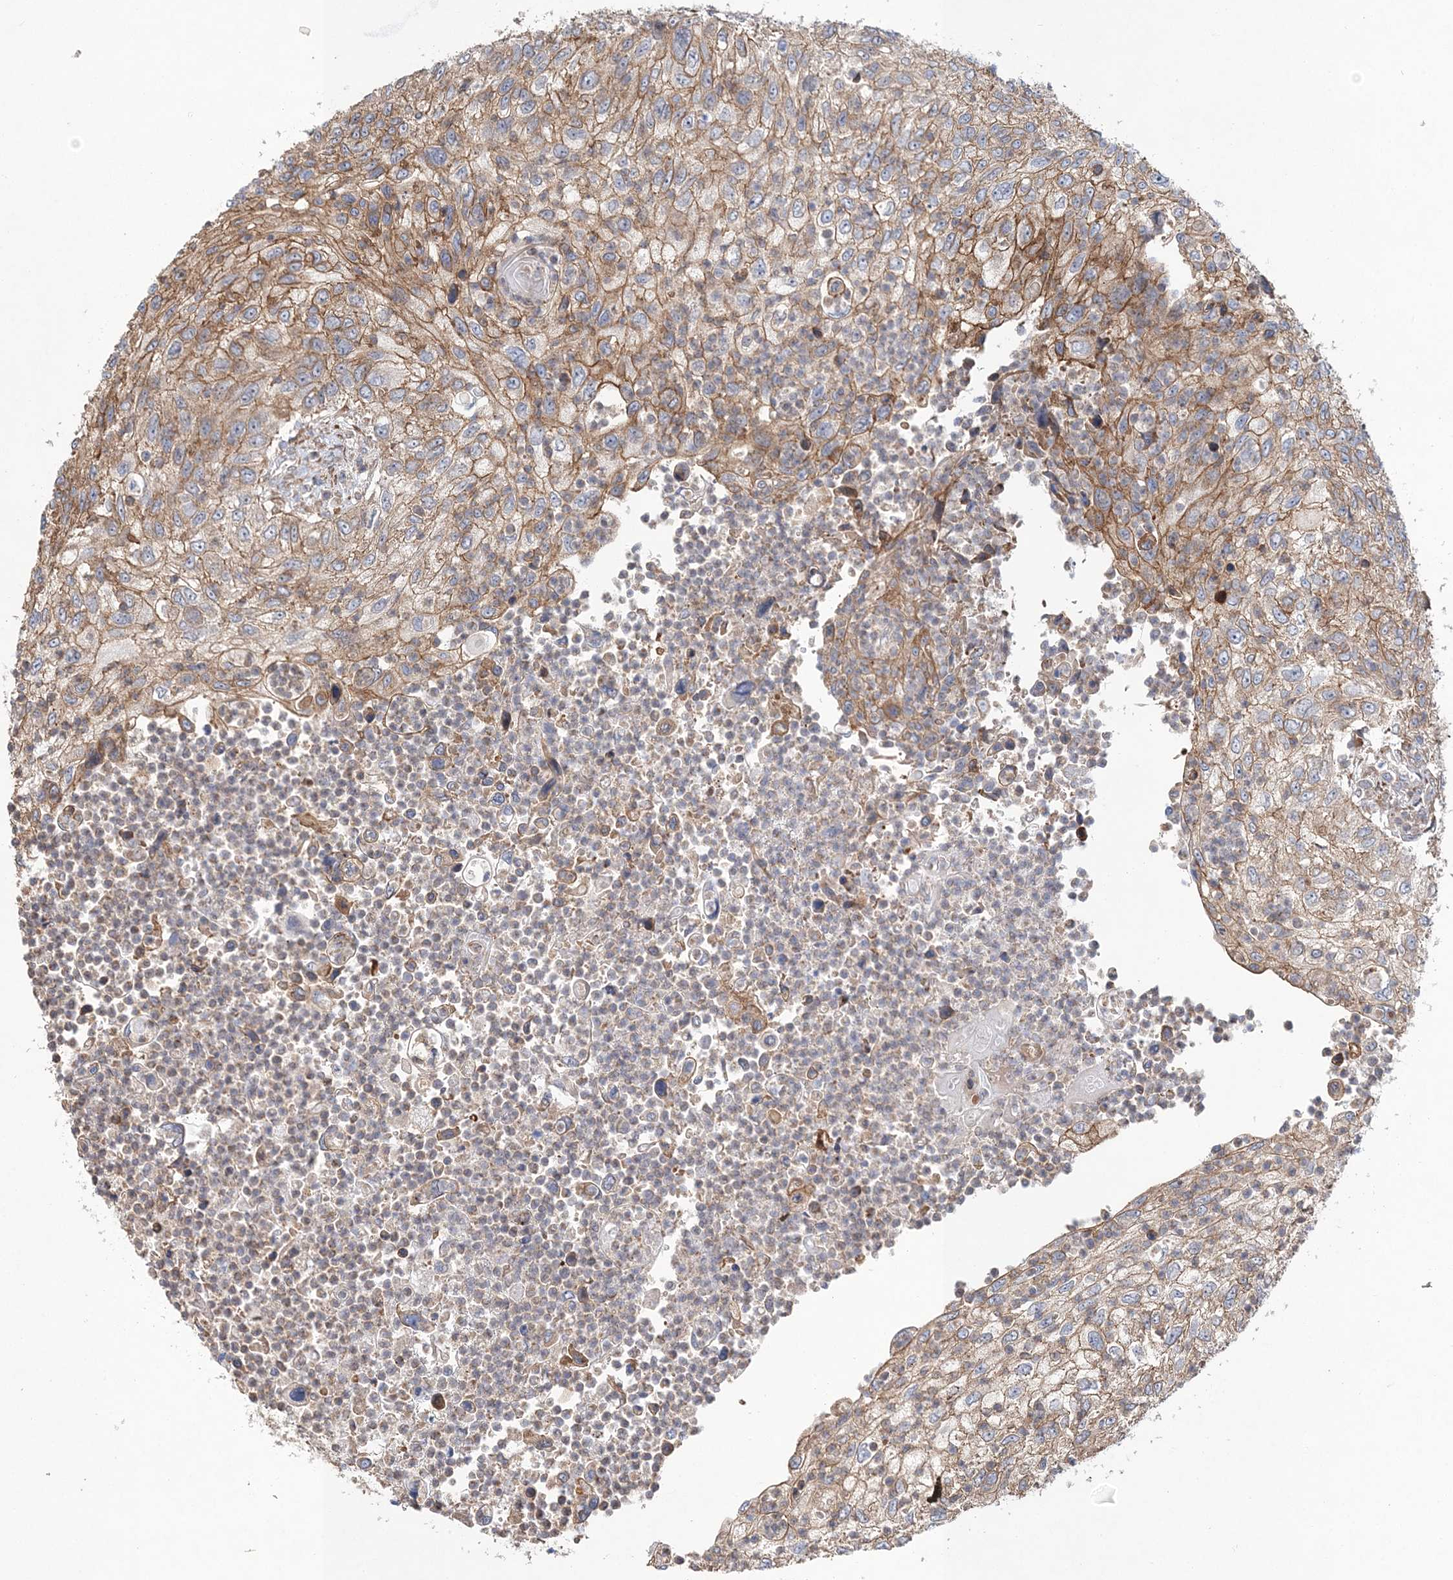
{"staining": {"intensity": "moderate", "quantity": ">75%", "location": "cytoplasmic/membranous"}, "tissue": "urothelial cancer", "cell_type": "Tumor cells", "image_type": "cancer", "snomed": [{"axis": "morphology", "description": "Urothelial carcinoma, High grade"}, {"axis": "topography", "description": "Urinary bladder"}], "caption": "A brown stain labels moderate cytoplasmic/membranous expression of a protein in urothelial carcinoma (high-grade) tumor cells. (brown staining indicates protein expression, while blue staining denotes nuclei).", "gene": "ZFYVE16", "patient": {"sex": "female", "age": 60}}